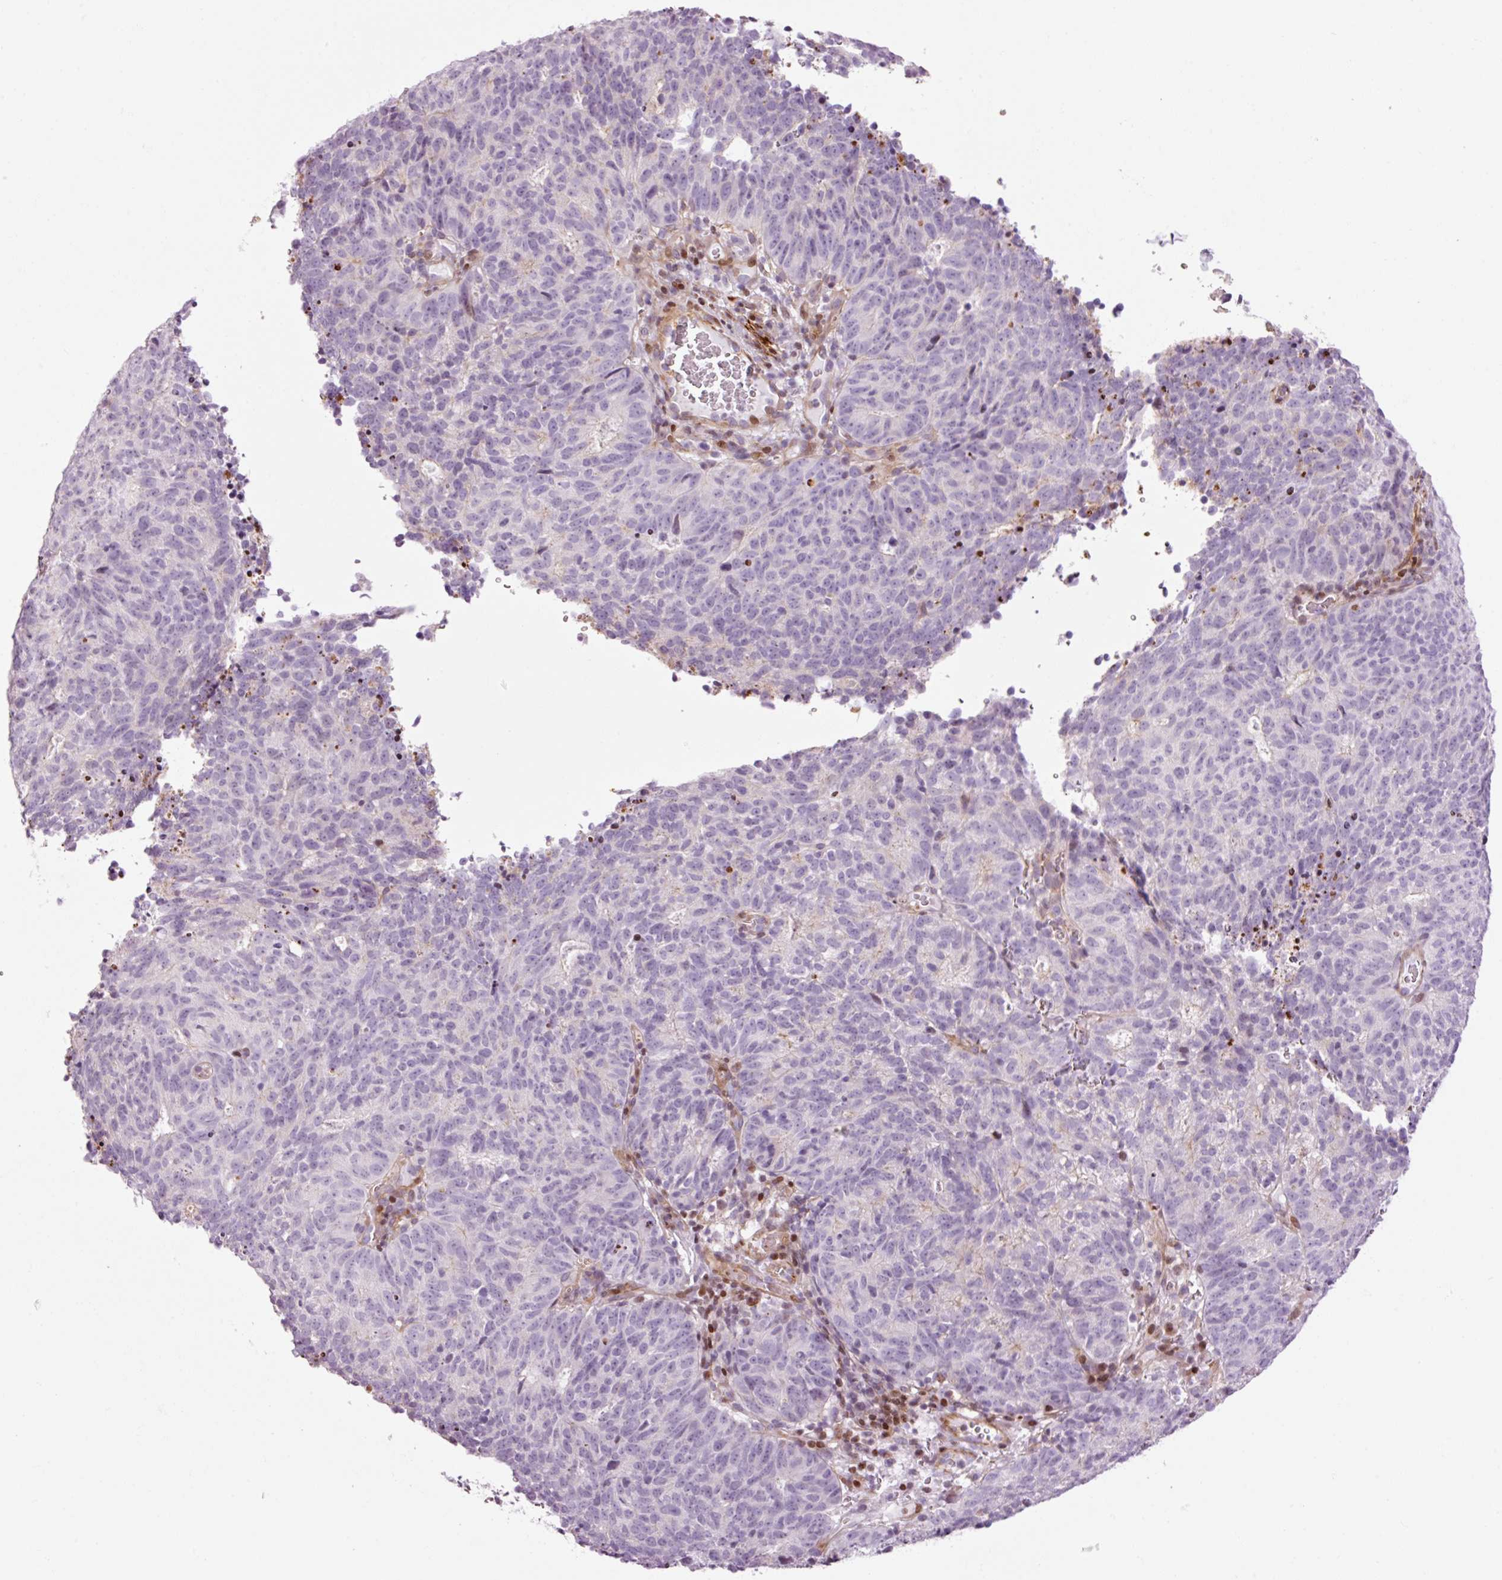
{"staining": {"intensity": "negative", "quantity": "none", "location": "none"}, "tissue": "cervical cancer", "cell_type": "Tumor cells", "image_type": "cancer", "snomed": [{"axis": "morphology", "description": "Adenocarcinoma, NOS"}, {"axis": "topography", "description": "Cervix"}], "caption": "Immunohistochemical staining of human cervical cancer (adenocarcinoma) reveals no significant staining in tumor cells.", "gene": "ANKRD20A1", "patient": {"sex": "female", "age": 38}}